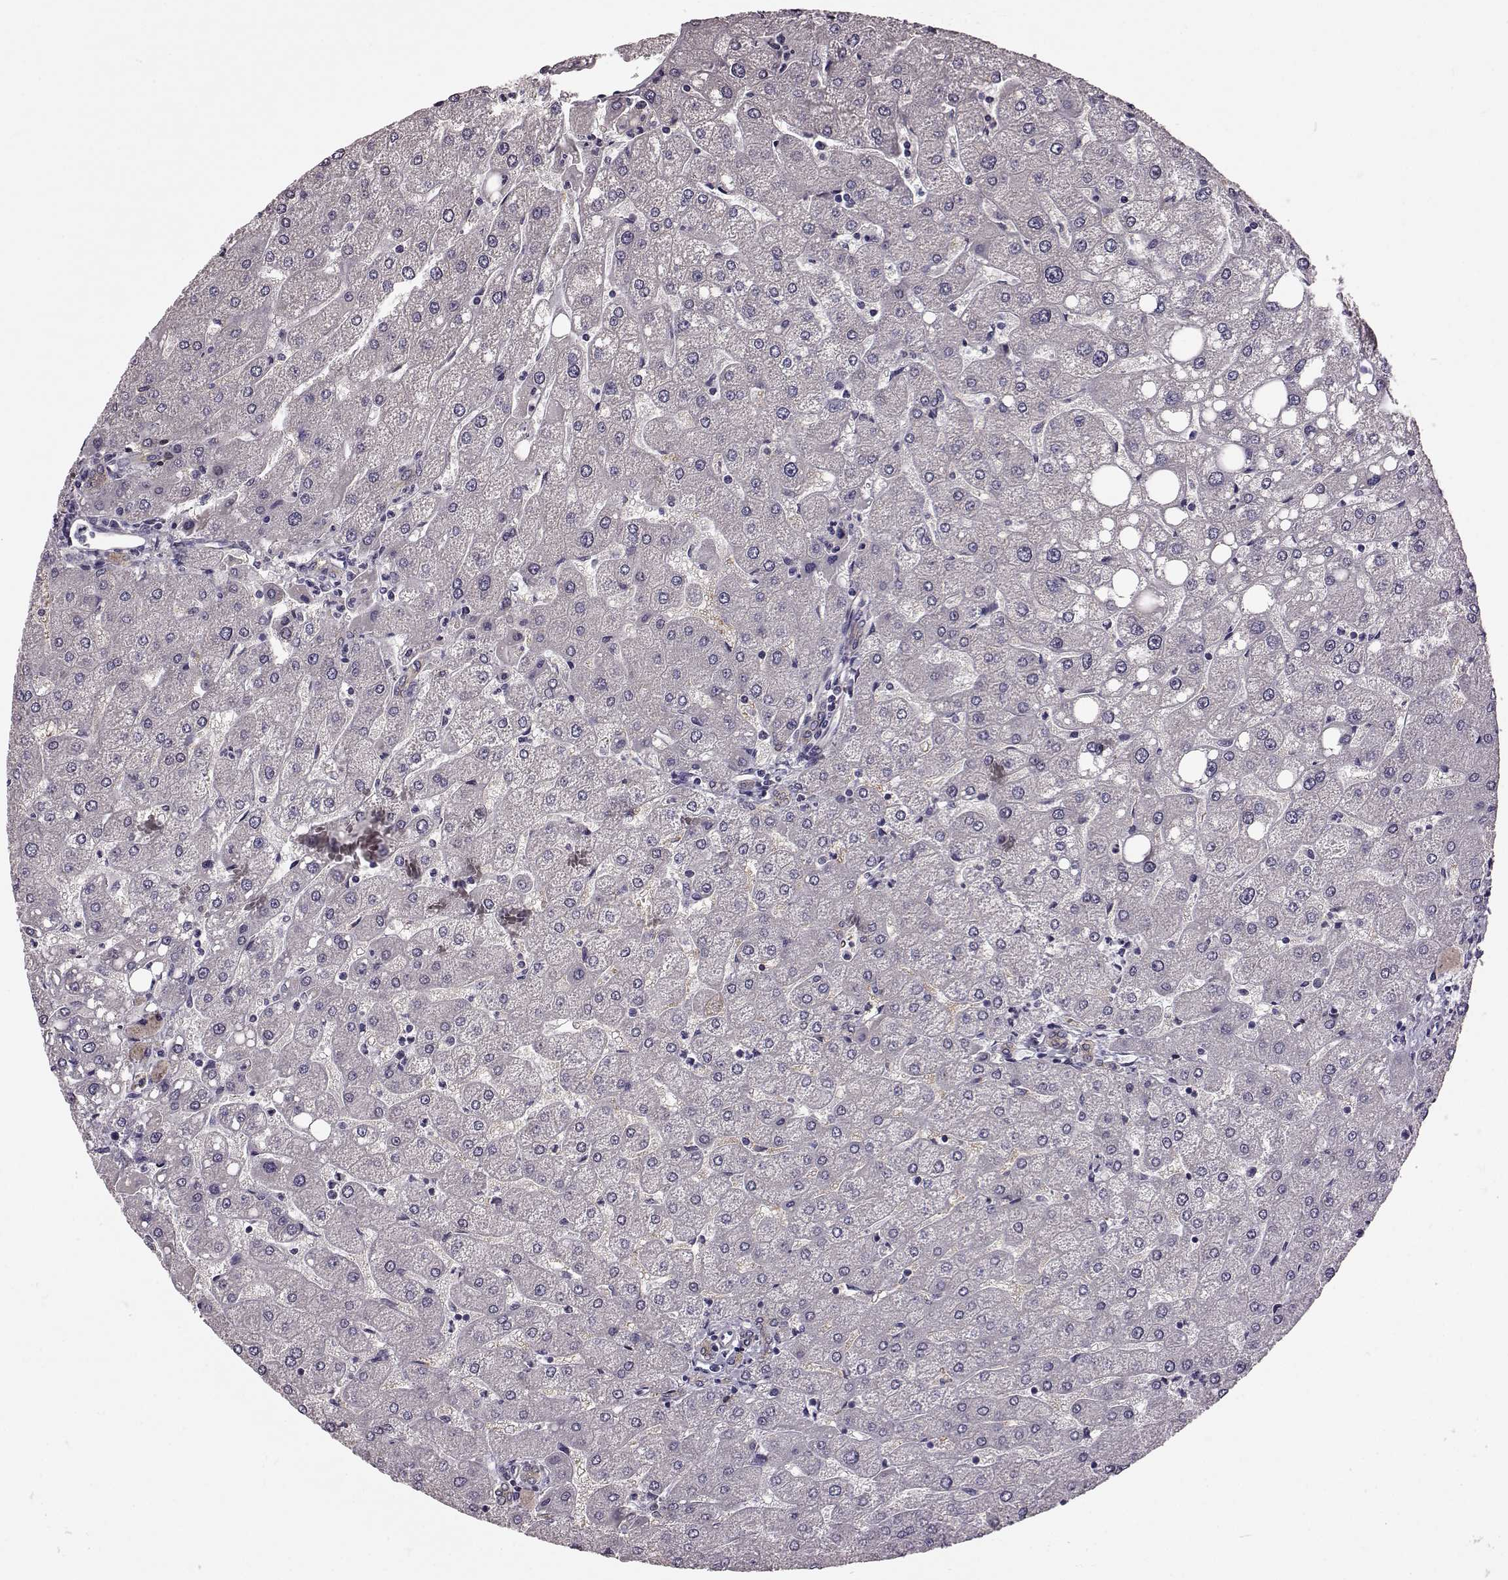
{"staining": {"intensity": "negative", "quantity": "none", "location": "none"}, "tissue": "liver", "cell_type": "Cholangiocytes", "image_type": "normal", "snomed": [{"axis": "morphology", "description": "Normal tissue, NOS"}, {"axis": "topography", "description": "Liver"}], "caption": "Human liver stained for a protein using immunohistochemistry displays no staining in cholangiocytes.", "gene": "GRK1", "patient": {"sex": "male", "age": 67}}